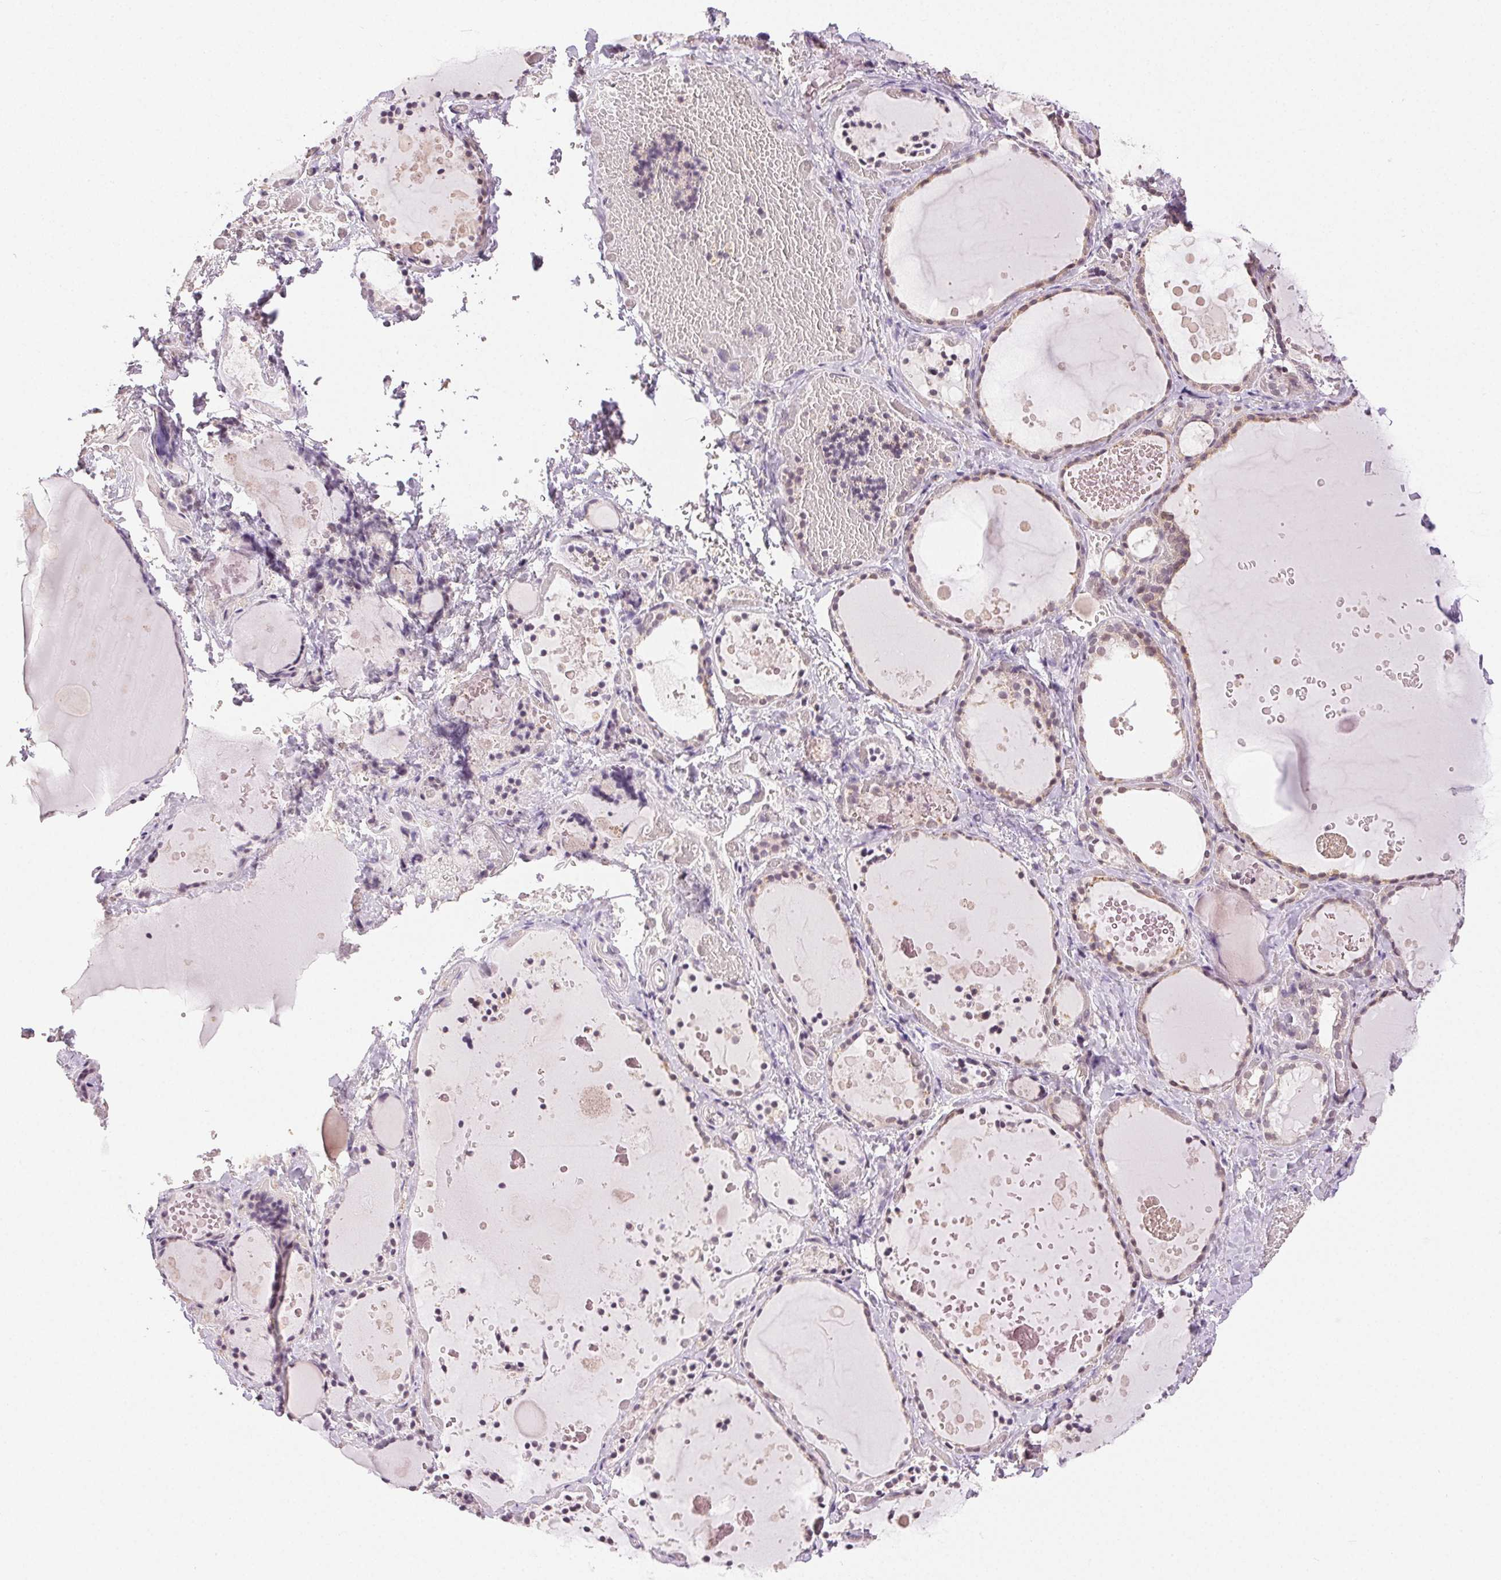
{"staining": {"intensity": "negative", "quantity": "none", "location": "none"}, "tissue": "thyroid gland", "cell_type": "Glandular cells", "image_type": "normal", "snomed": [{"axis": "morphology", "description": "Normal tissue, NOS"}, {"axis": "topography", "description": "Thyroid gland"}], "caption": "IHC histopathology image of unremarkable thyroid gland: thyroid gland stained with DAB (3,3'-diaminobenzidine) exhibits no significant protein staining in glandular cells. (Stains: DAB (3,3'-diaminobenzidine) IHC with hematoxylin counter stain, Microscopy: brightfield microscopy at high magnification).", "gene": "PLCB1", "patient": {"sex": "female", "age": 56}}